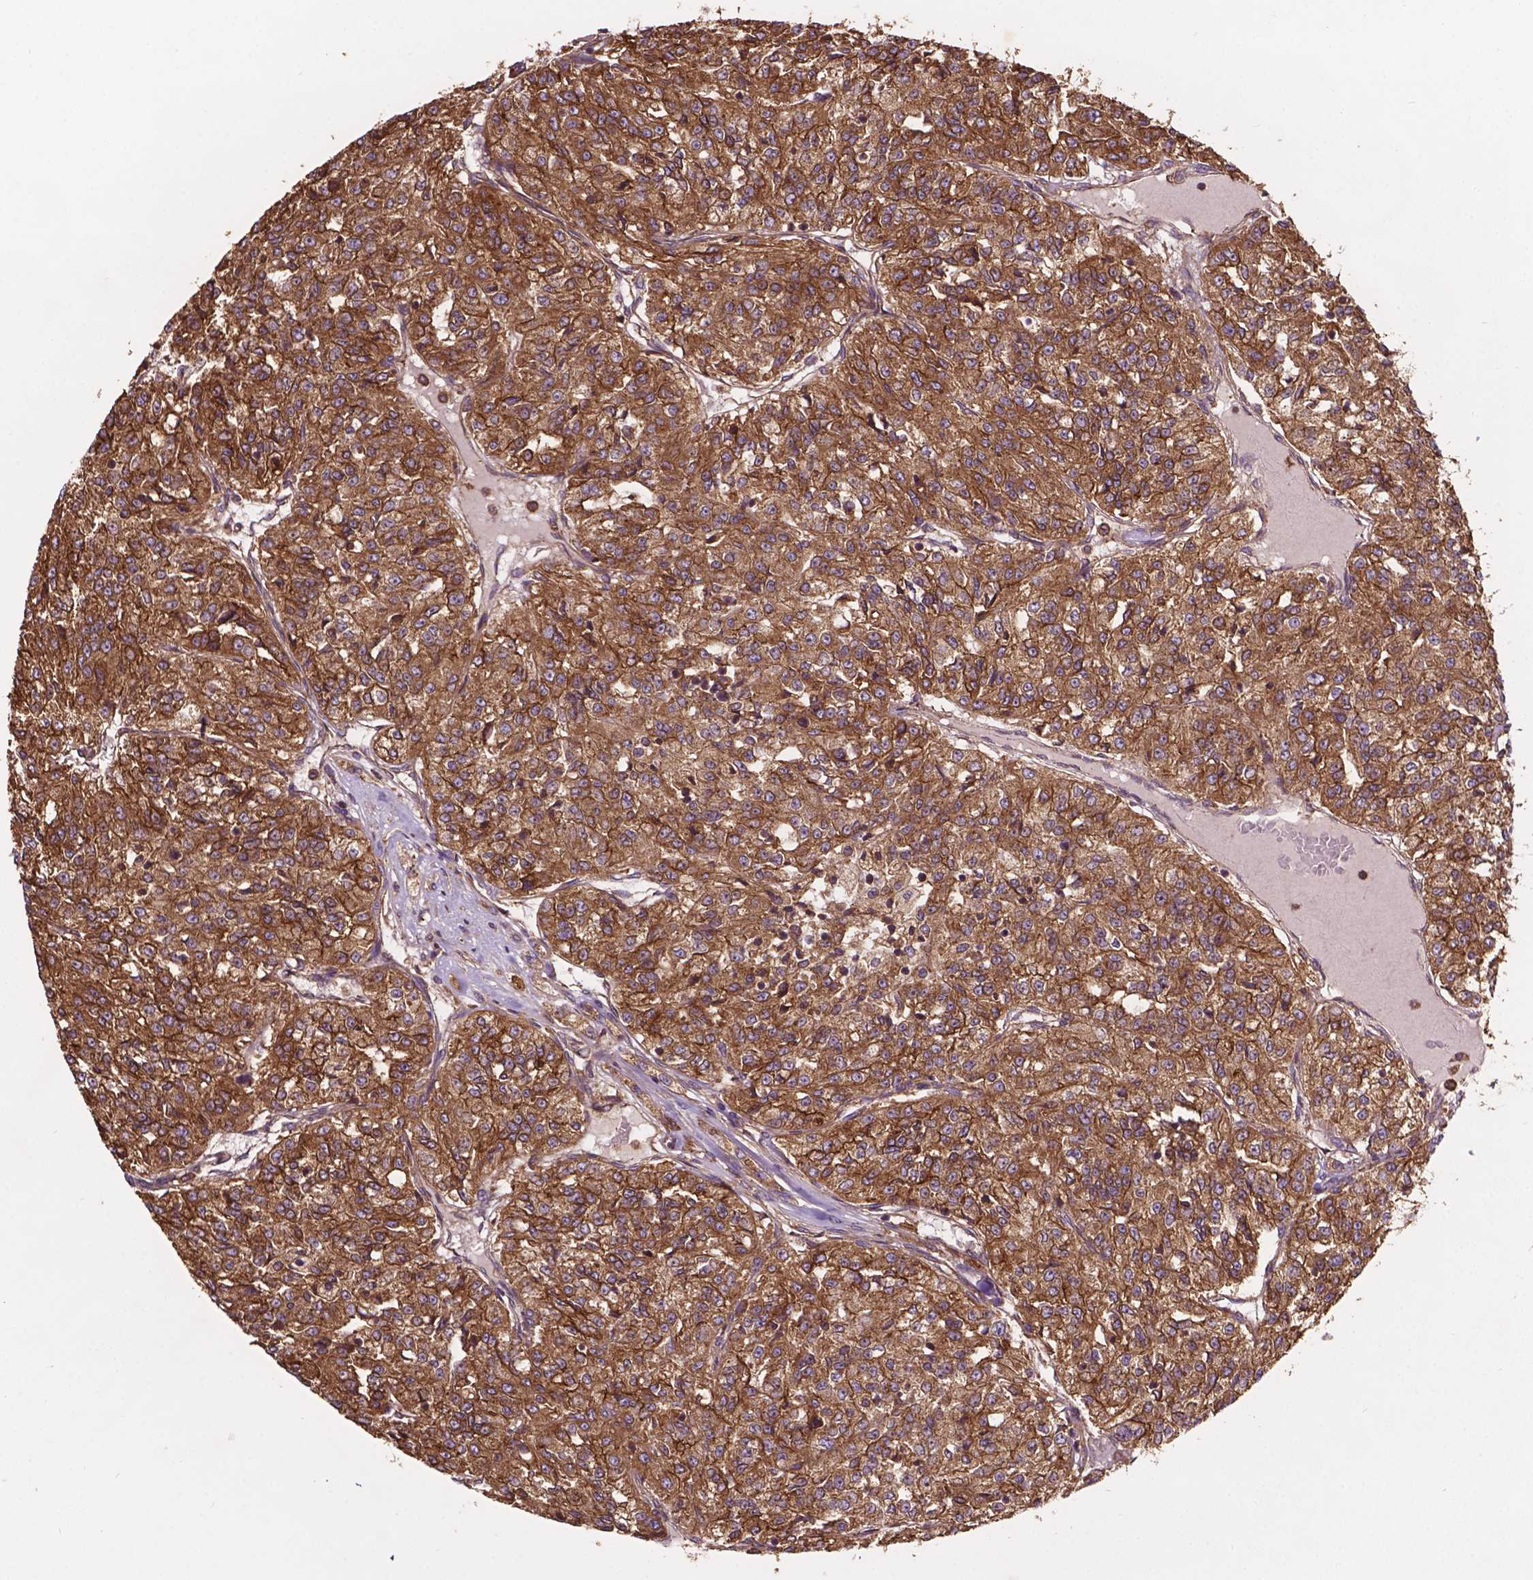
{"staining": {"intensity": "moderate", "quantity": ">75%", "location": "cytoplasmic/membranous"}, "tissue": "renal cancer", "cell_type": "Tumor cells", "image_type": "cancer", "snomed": [{"axis": "morphology", "description": "Adenocarcinoma, NOS"}, {"axis": "topography", "description": "Kidney"}], "caption": "Immunohistochemical staining of renal cancer (adenocarcinoma) demonstrates medium levels of moderate cytoplasmic/membranous staining in about >75% of tumor cells. Immunohistochemistry stains the protein of interest in brown and the nuclei are stained blue.", "gene": "CCDC71L", "patient": {"sex": "female", "age": 63}}